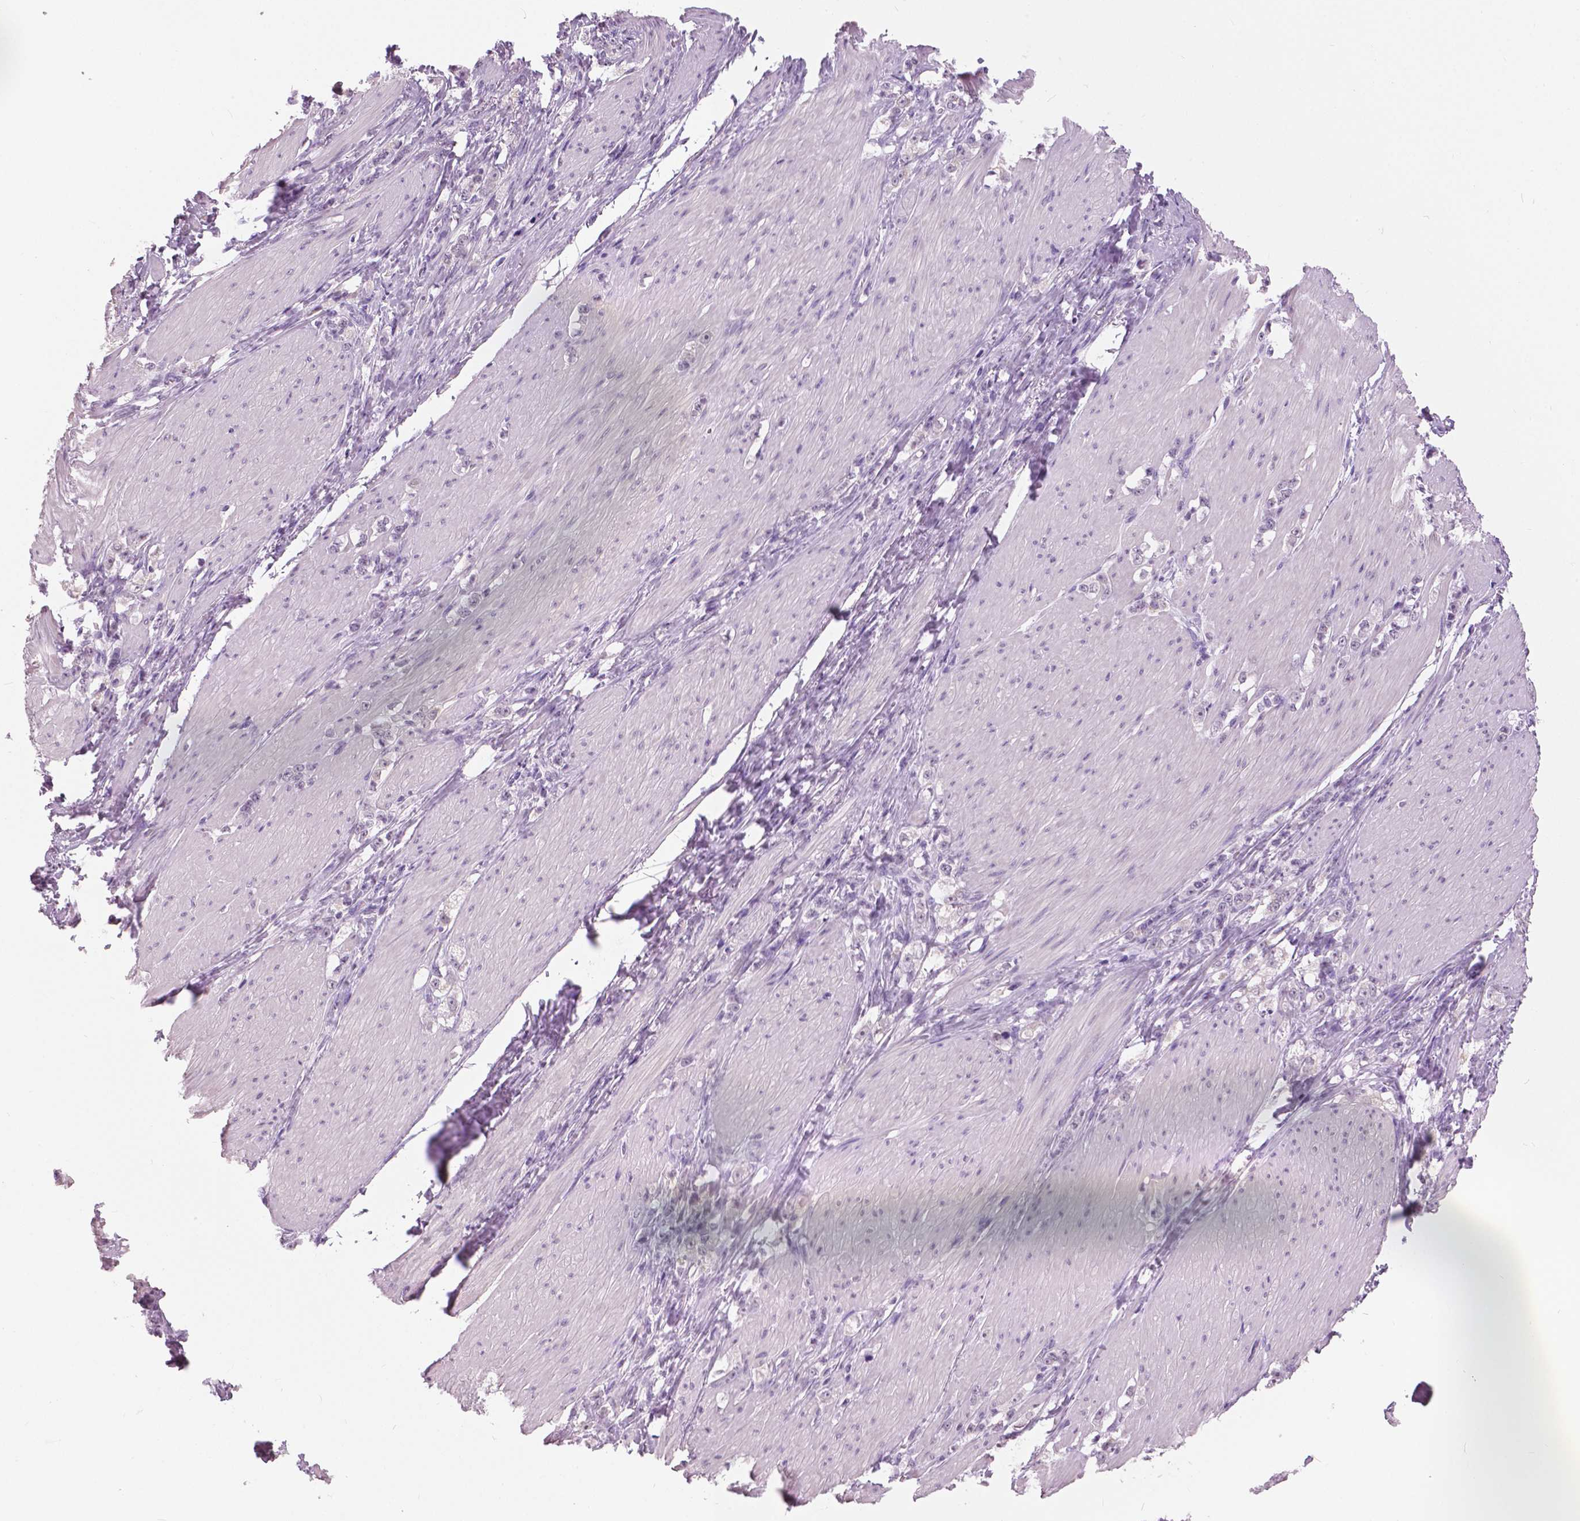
{"staining": {"intensity": "negative", "quantity": "none", "location": "none"}, "tissue": "stomach cancer", "cell_type": "Tumor cells", "image_type": "cancer", "snomed": [{"axis": "morphology", "description": "Adenocarcinoma, NOS"}, {"axis": "topography", "description": "Stomach, lower"}], "caption": "This image is of stomach adenocarcinoma stained with immunohistochemistry (IHC) to label a protein in brown with the nuclei are counter-stained blue. There is no staining in tumor cells.", "gene": "MYOM1", "patient": {"sex": "male", "age": 88}}